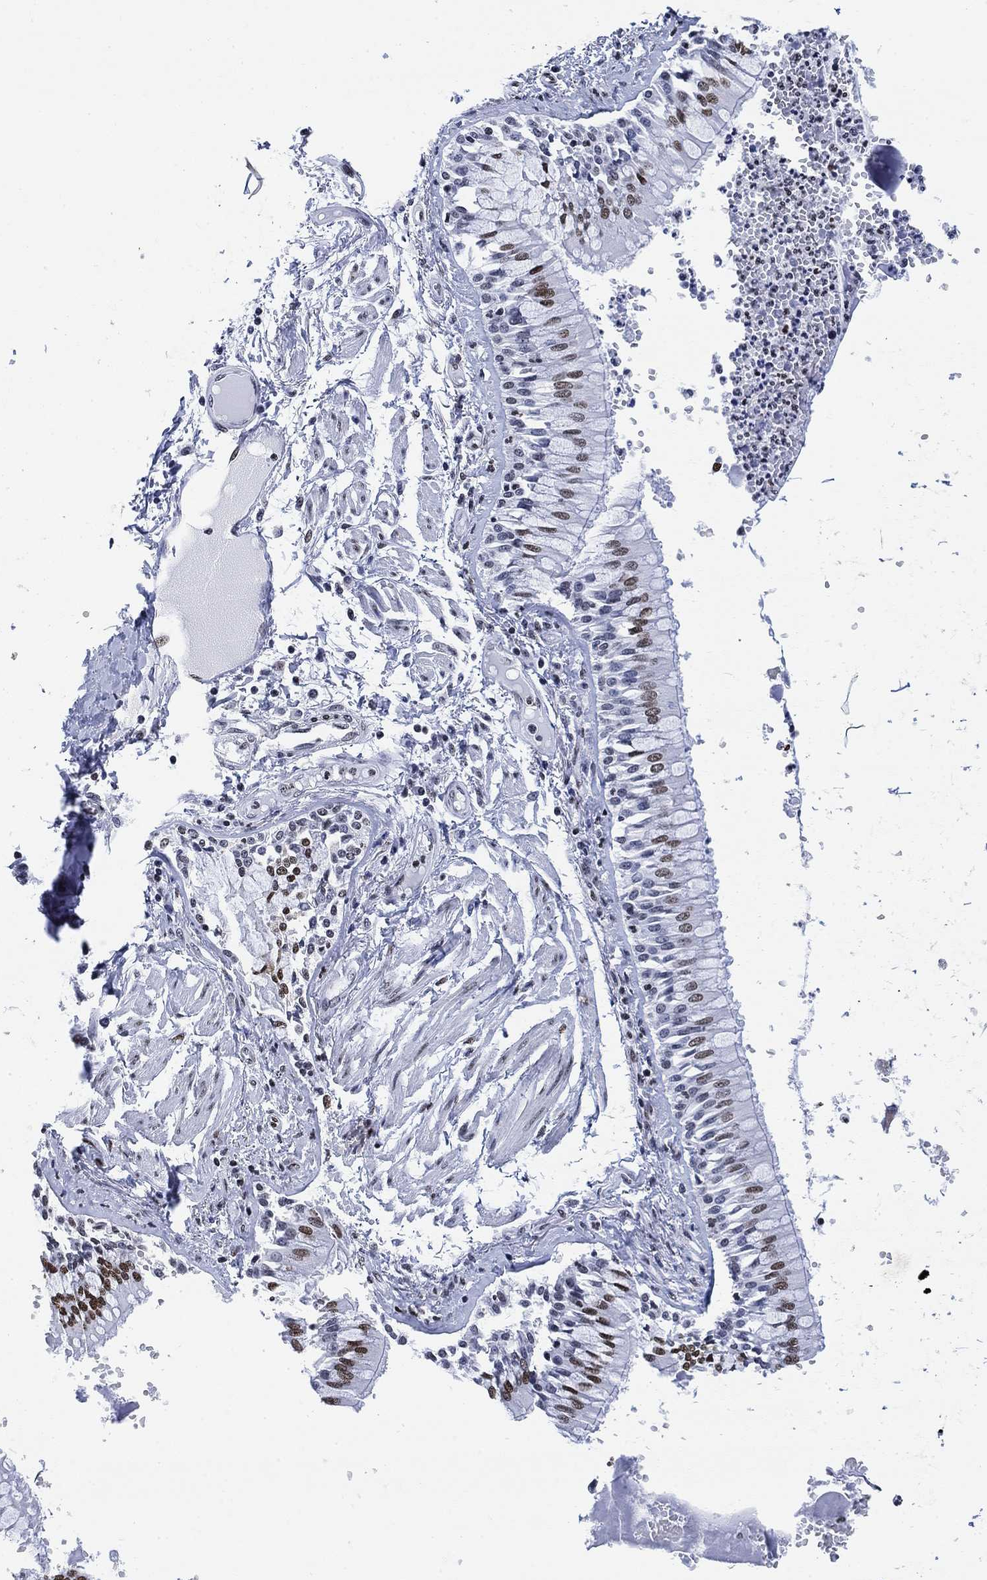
{"staining": {"intensity": "strong", "quantity": "25%-75%", "location": "nuclear"}, "tissue": "bronchus", "cell_type": "Respiratory epithelial cells", "image_type": "normal", "snomed": [{"axis": "morphology", "description": "Normal tissue, NOS"}, {"axis": "morphology", "description": "Squamous cell carcinoma, NOS"}, {"axis": "topography", "description": "Cartilage tissue"}, {"axis": "topography", "description": "Bronchus"}, {"axis": "topography", "description": "Lung"}], "caption": "Human bronchus stained for a protein (brown) reveals strong nuclear positive positivity in about 25%-75% of respiratory epithelial cells.", "gene": "H1", "patient": {"sex": "female", "age": 49}}